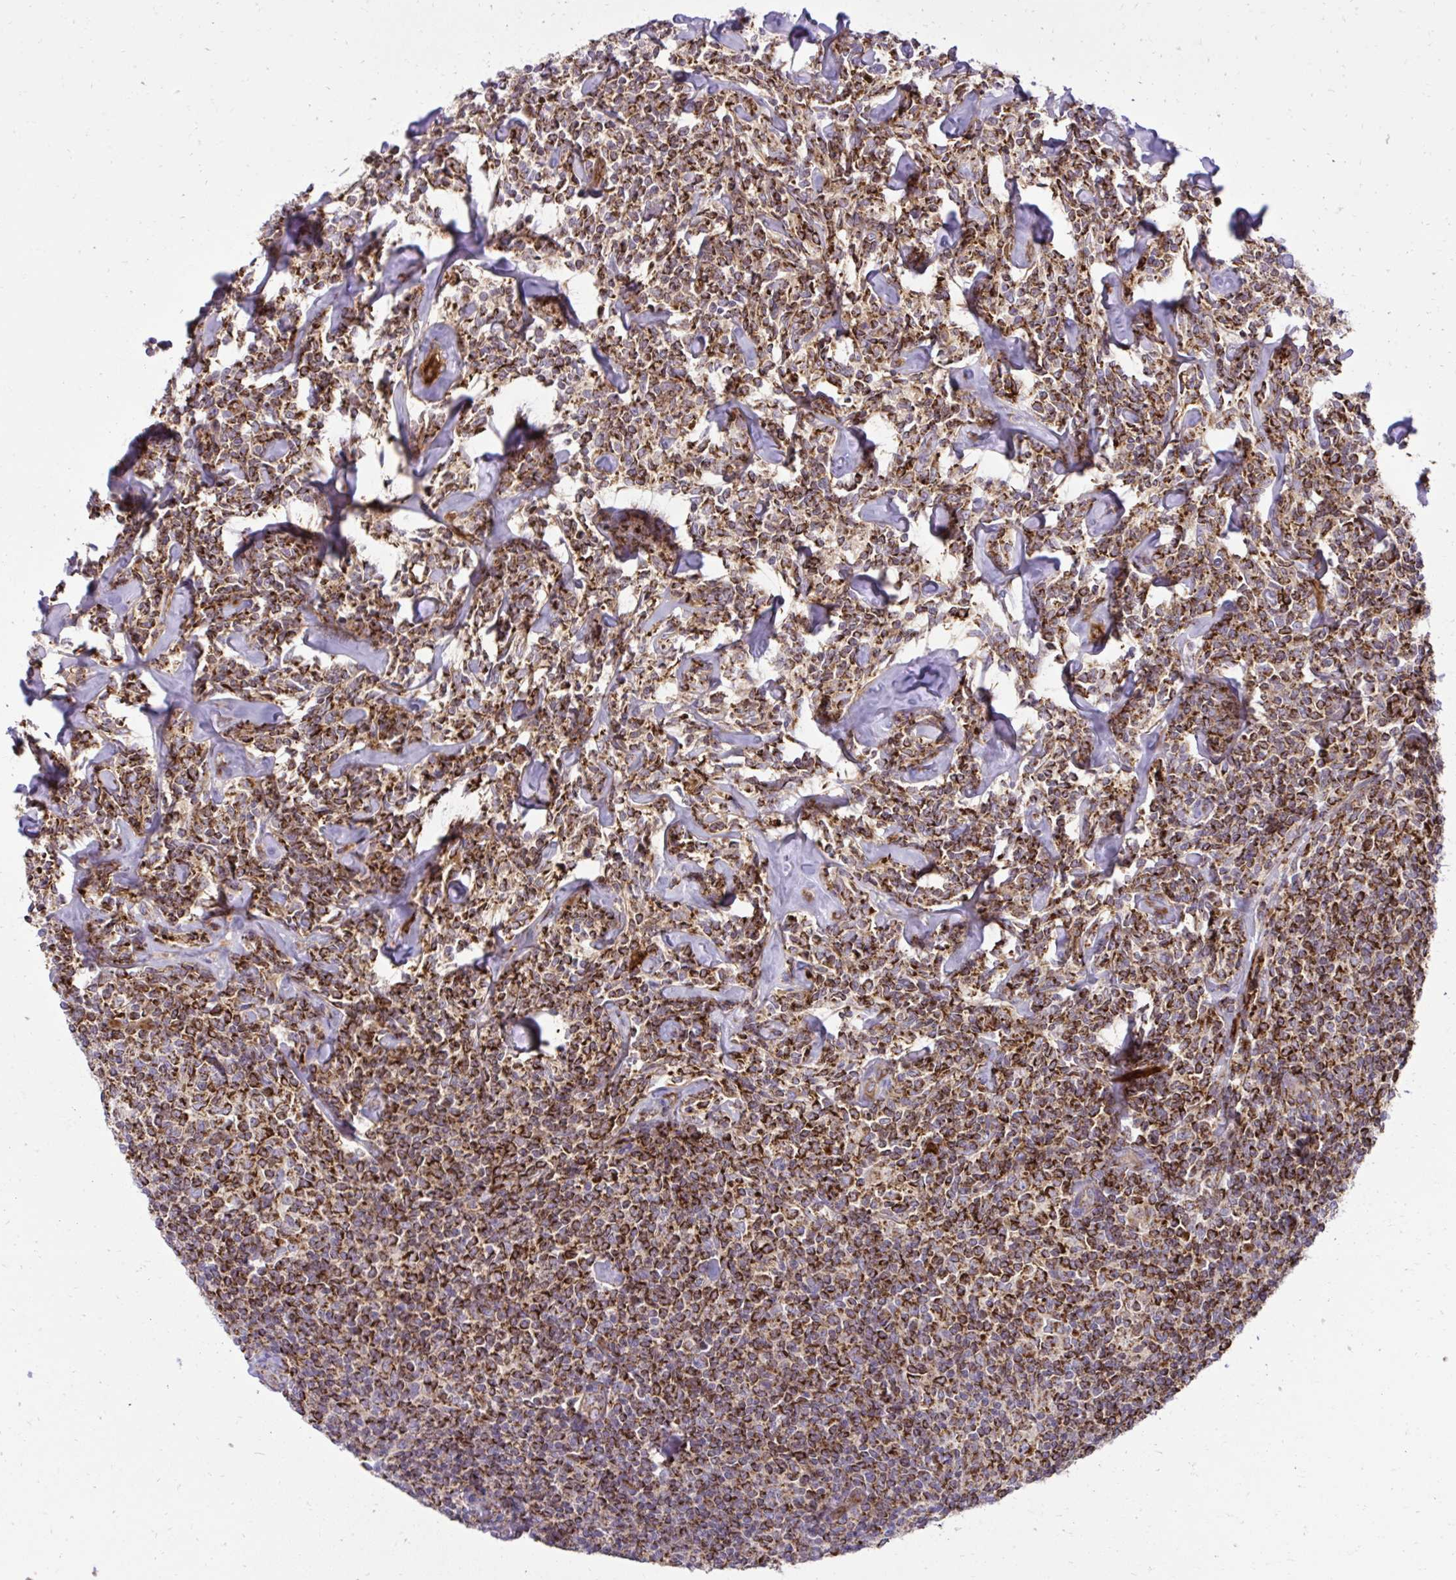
{"staining": {"intensity": "strong", "quantity": ">75%", "location": "cytoplasmic/membranous"}, "tissue": "lymphoma", "cell_type": "Tumor cells", "image_type": "cancer", "snomed": [{"axis": "morphology", "description": "Malignant lymphoma, non-Hodgkin's type, Low grade"}, {"axis": "topography", "description": "Lymph node"}], "caption": "IHC of human lymphoma shows high levels of strong cytoplasmic/membranous expression in approximately >75% of tumor cells. The staining was performed using DAB (3,3'-diaminobenzidine) to visualize the protein expression in brown, while the nuclei were stained in blue with hematoxylin (Magnification: 20x).", "gene": "LIMS1", "patient": {"sex": "female", "age": 56}}